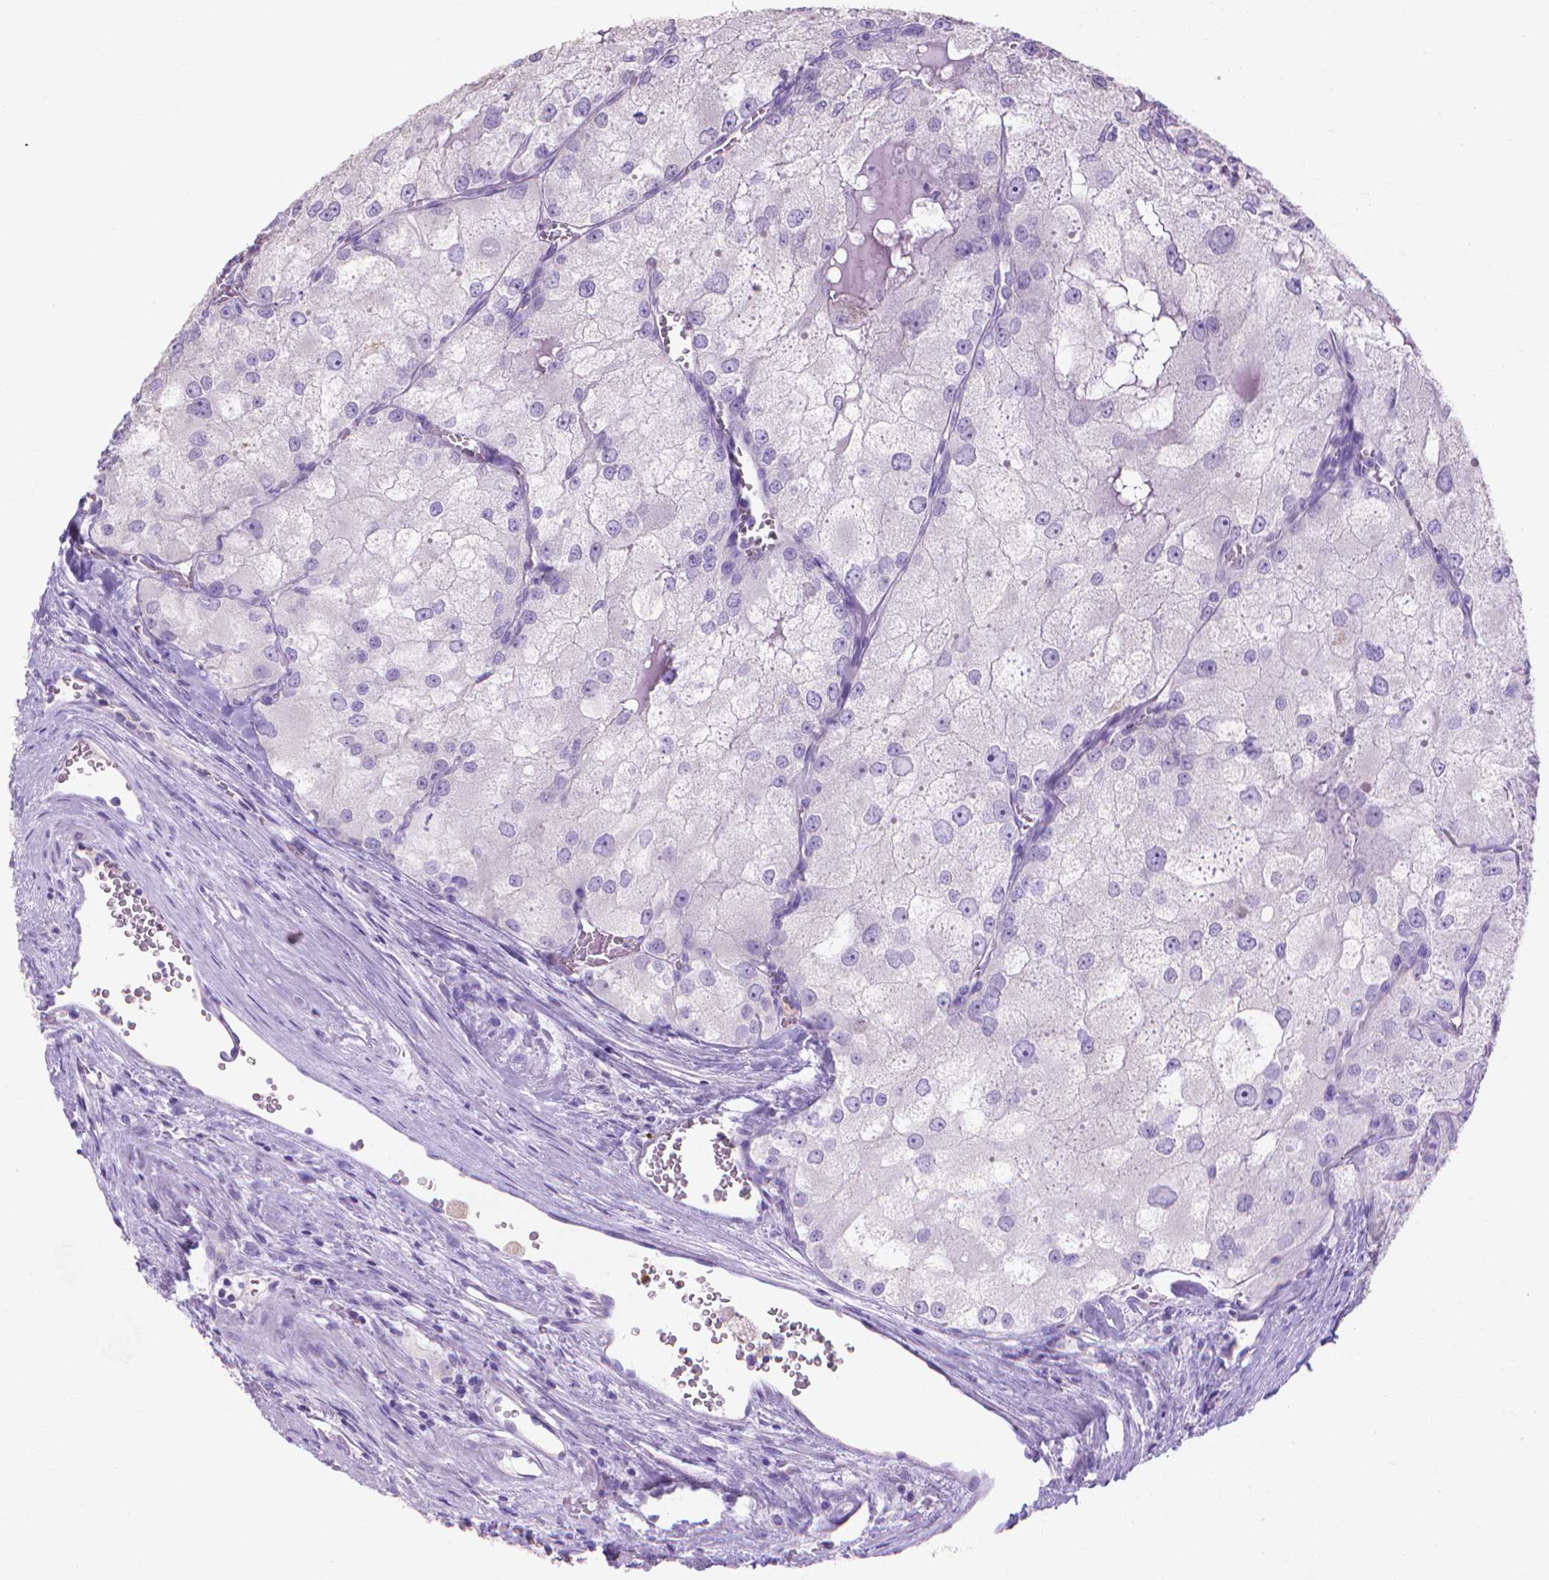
{"staining": {"intensity": "negative", "quantity": "none", "location": "none"}, "tissue": "renal cancer", "cell_type": "Tumor cells", "image_type": "cancer", "snomed": [{"axis": "morphology", "description": "Adenocarcinoma, NOS"}, {"axis": "topography", "description": "Kidney"}], "caption": "This is an immunohistochemistry (IHC) micrograph of human renal adenocarcinoma. There is no staining in tumor cells.", "gene": "MMP11", "patient": {"sex": "female", "age": 70}}